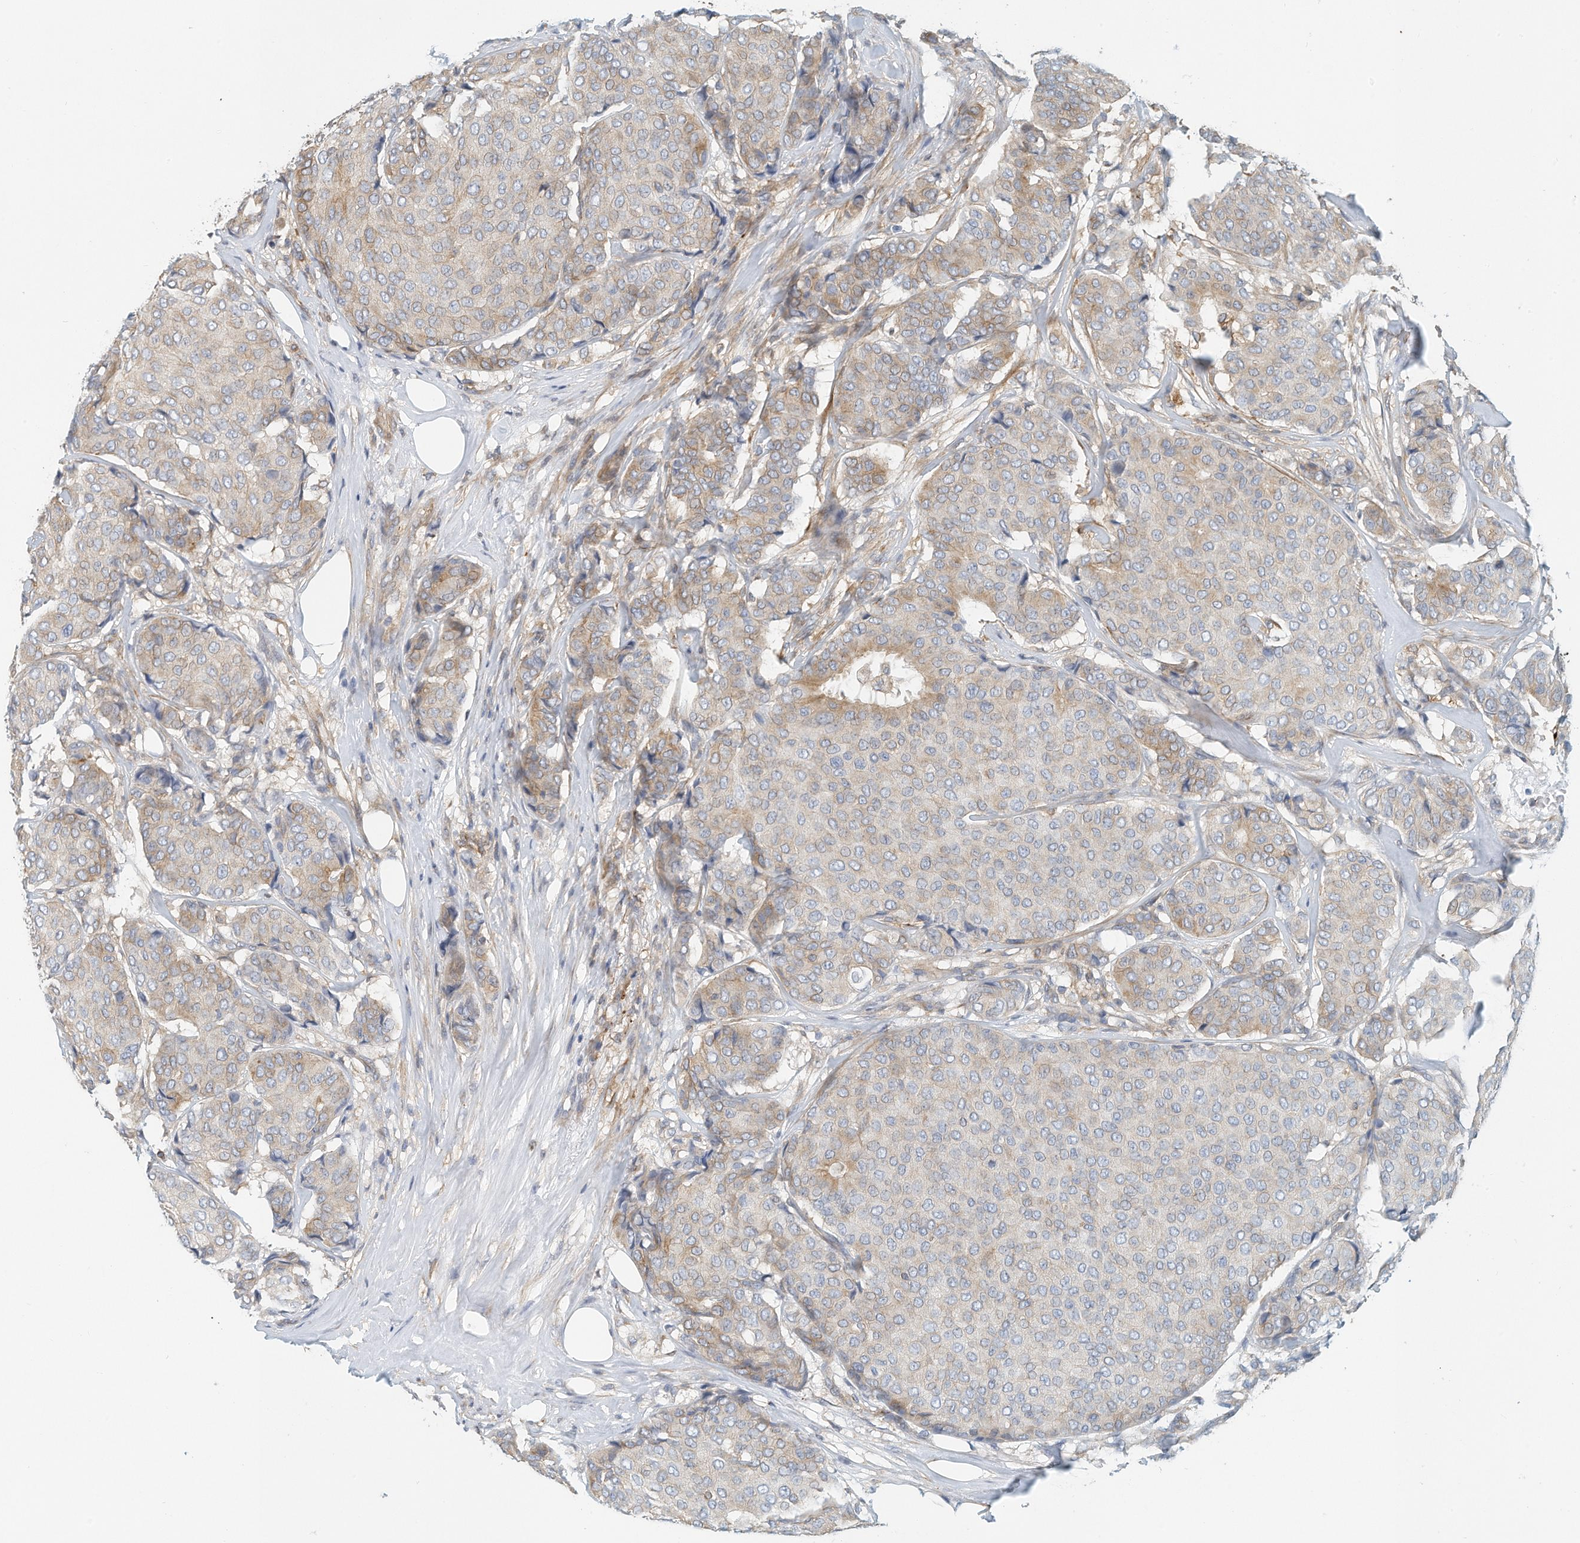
{"staining": {"intensity": "weak", "quantity": "25%-75%", "location": "cytoplasmic/membranous"}, "tissue": "breast cancer", "cell_type": "Tumor cells", "image_type": "cancer", "snomed": [{"axis": "morphology", "description": "Duct carcinoma"}, {"axis": "topography", "description": "Breast"}], "caption": "Protein analysis of breast cancer tissue exhibits weak cytoplasmic/membranous staining in approximately 25%-75% of tumor cells. (DAB IHC, brown staining for protein, blue staining for nuclei).", "gene": "MICAL1", "patient": {"sex": "female", "age": 75}}